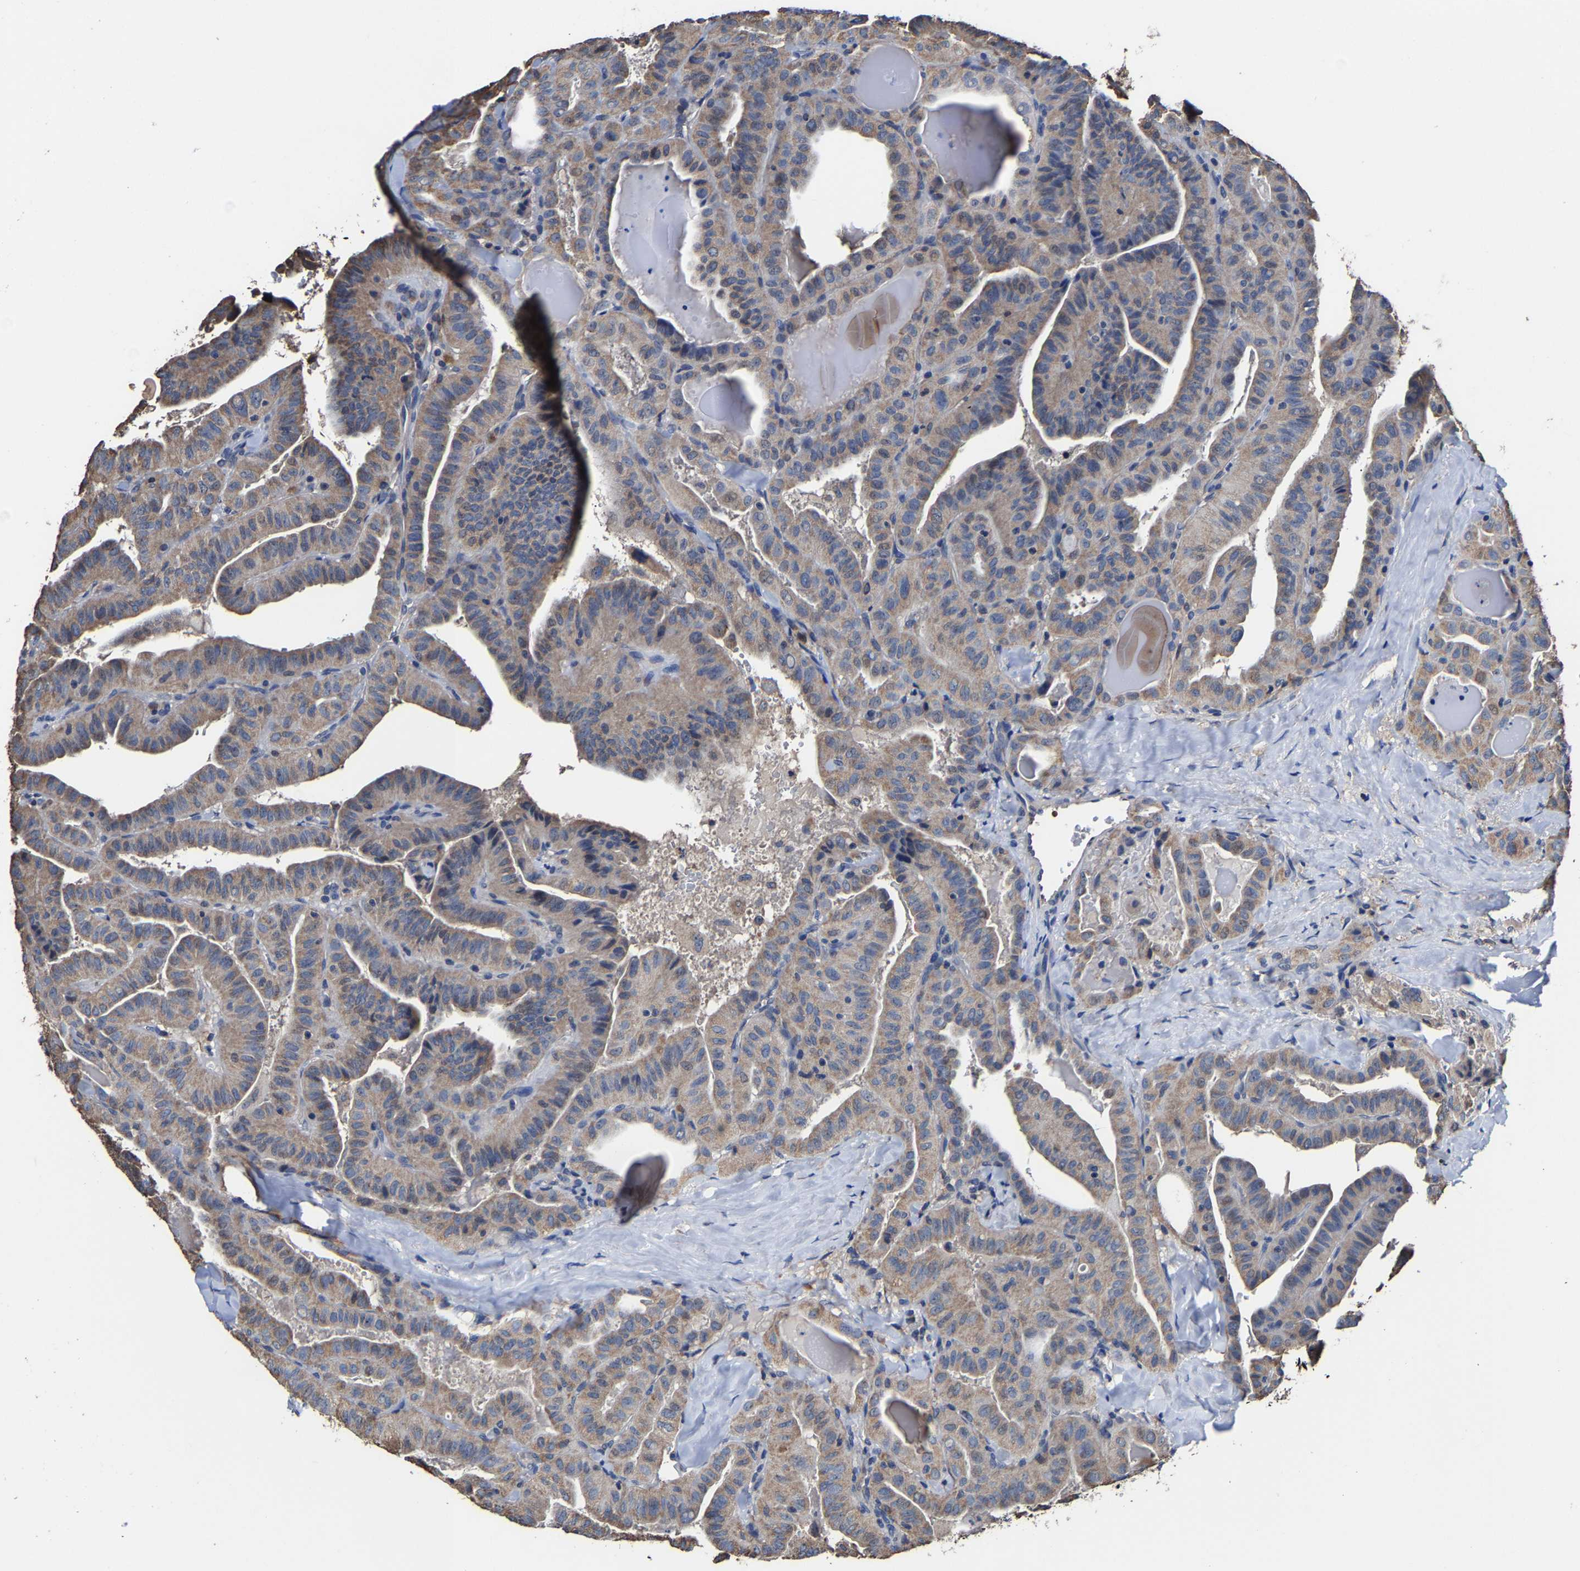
{"staining": {"intensity": "weak", "quantity": ">75%", "location": "cytoplasmic/membranous"}, "tissue": "thyroid cancer", "cell_type": "Tumor cells", "image_type": "cancer", "snomed": [{"axis": "morphology", "description": "Papillary adenocarcinoma, NOS"}, {"axis": "topography", "description": "Thyroid gland"}], "caption": "Protein expression by immunohistochemistry reveals weak cytoplasmic/membranous staining in approximately >75% of tumor cells in thyroid cancer.", "gene": "ZCCHC7", "patient": {"sex": "male", "age": 77}}